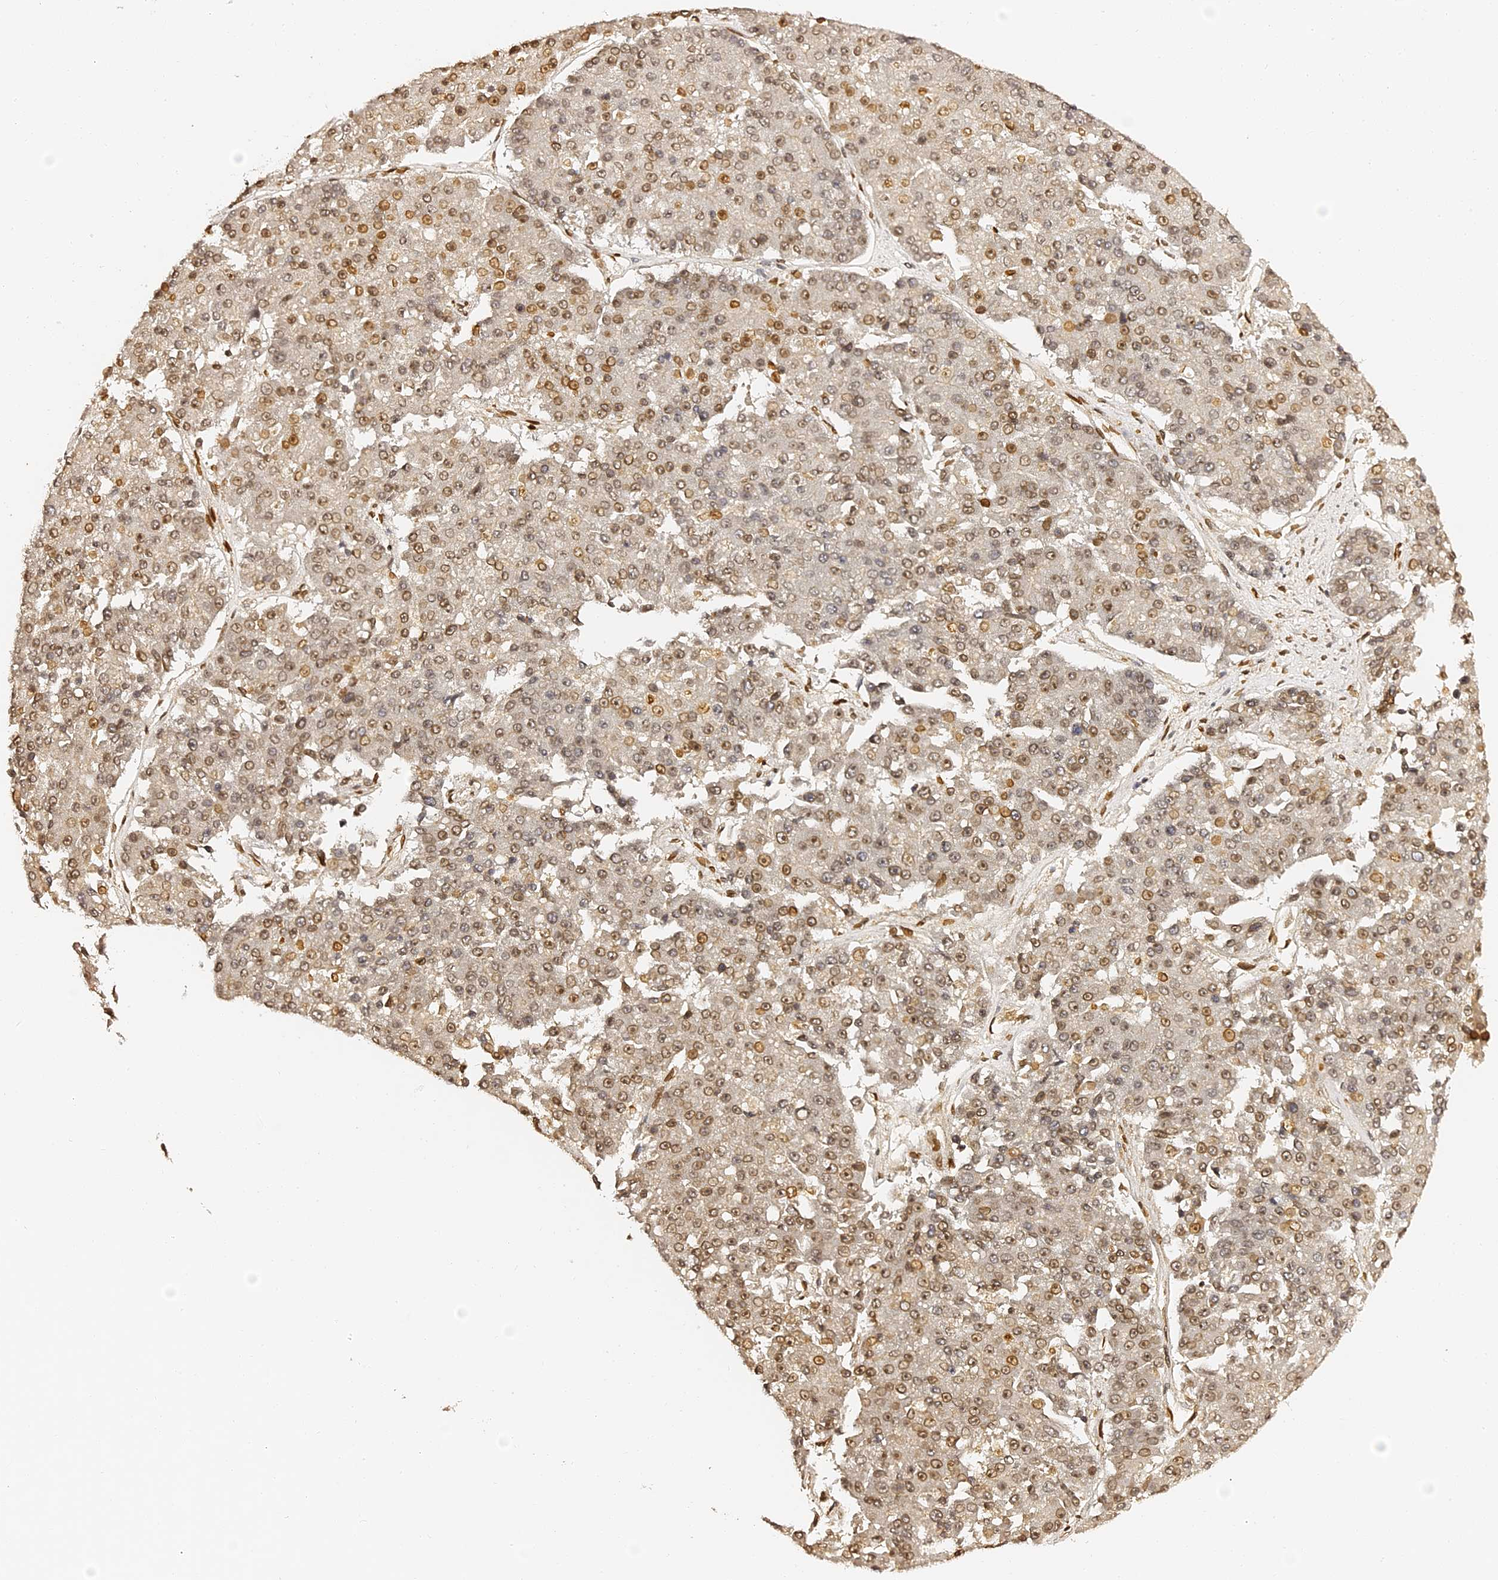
{"staining": {"intensity": "moderate", "quantity": ">75%", "location": "cytoplasmic/membranous,nuclear"}, "tissue": "pancreatic cancer", "cell_type": "Tumor cells", "image_type": "cancer", "snomed": [{"axis": "morphology", "description": "Adenocarcinoma, NOS"}, {"axis": "topography", "description": "Pancreas"}], "caption": "Protein staining of pancreatic adenocarcinoma tissue shows moderate cytoplasmic/membranous and nuclear expression in approximately >75% of tumor cells.", "gene": "ANAPC5", "patient": {"sex": "male", "age": 50}}